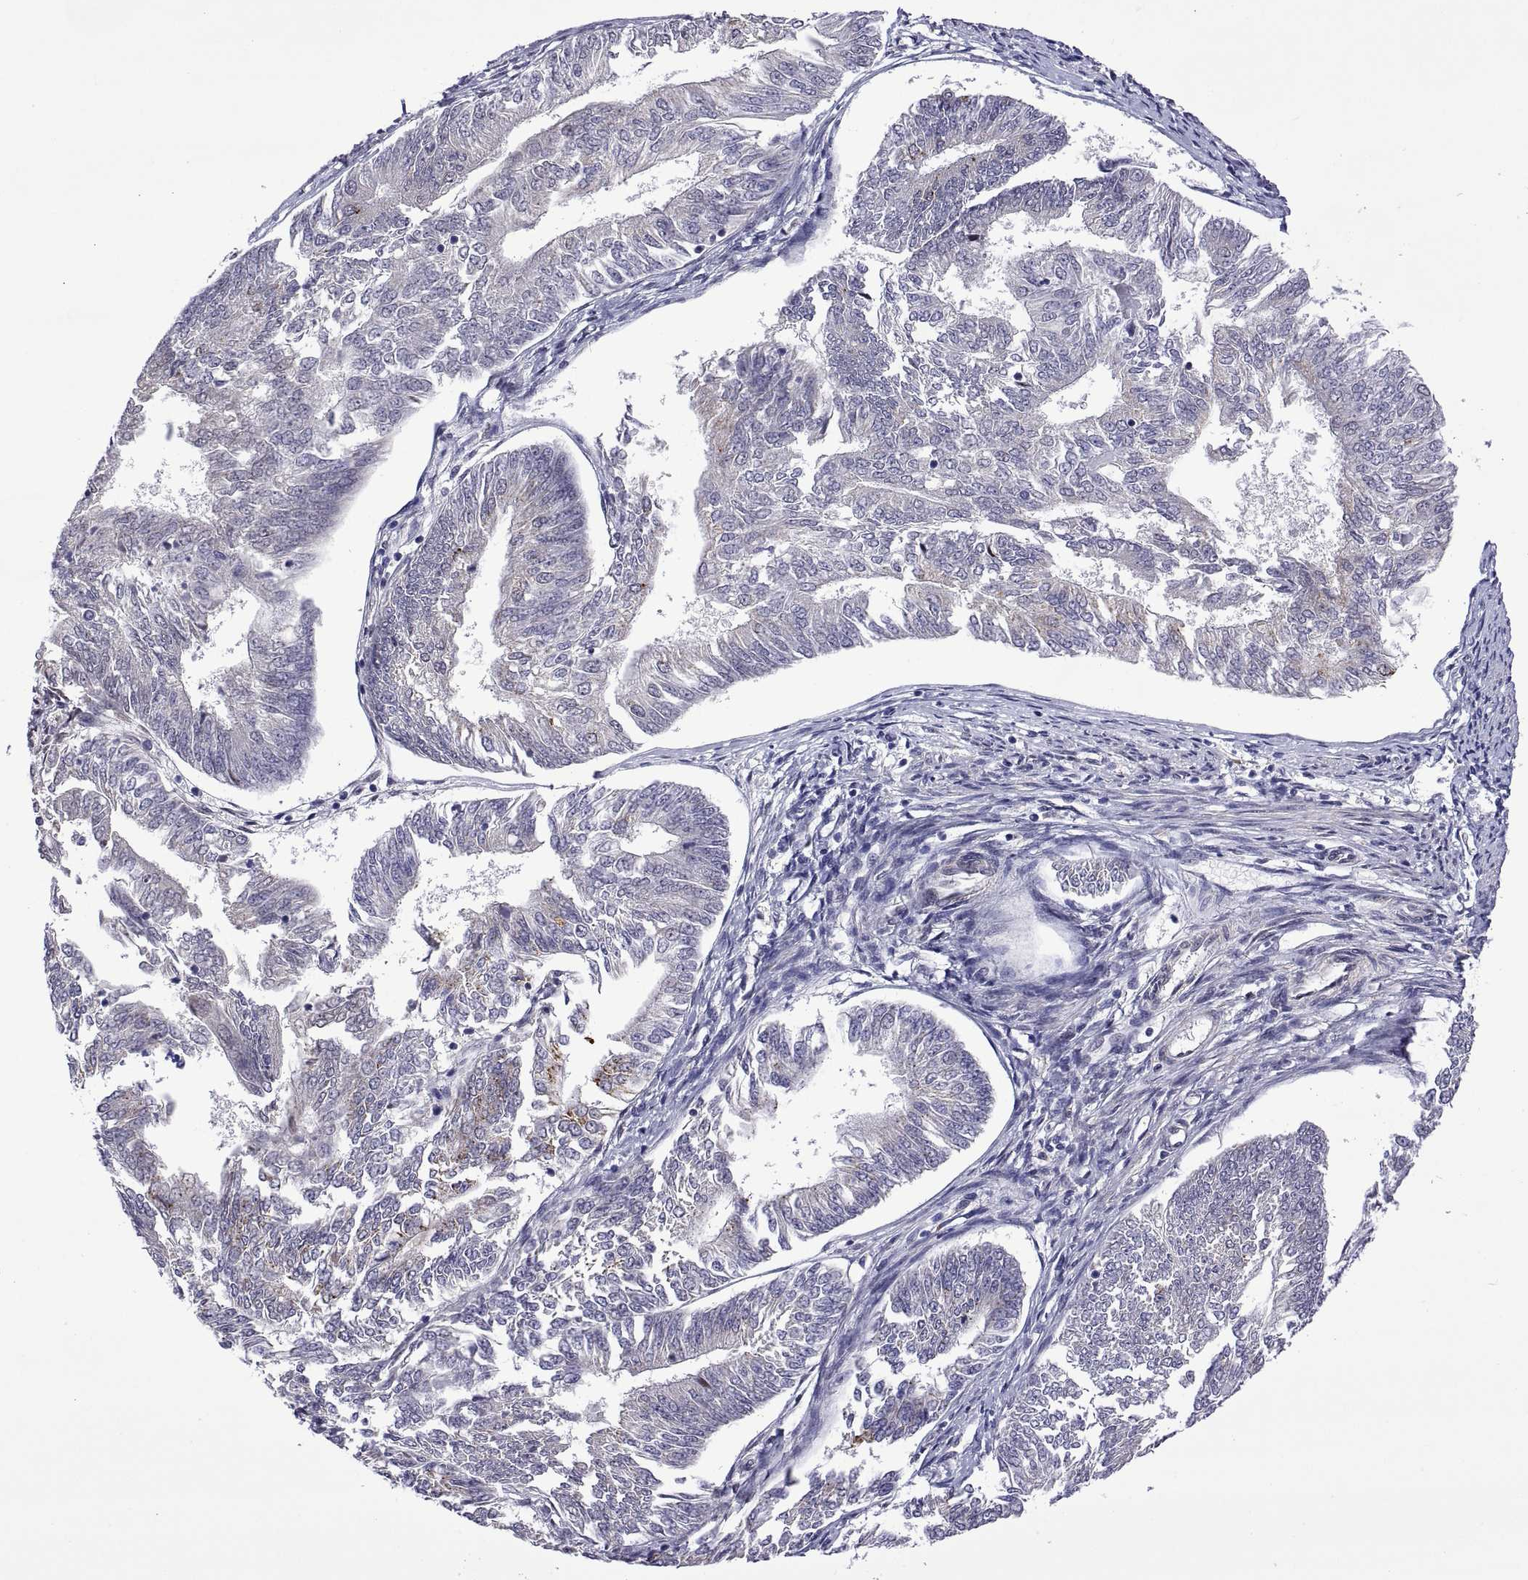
{"staining": {"intensity": "negative", "quantity": "none", "location": "none"}, "tissue": "endometrial cancer", "cell_type": "Tumor cells", "image_type": "cancer", "snomed": [{"axis": "morphology", "description": "Adenocarcinoma, NOS"}, {"axis": "topography", "description": "Endometrium"}], "caption": "IHC of endometrial adenocarcinoma shows no expression in tumor cells.", "gene": "NR4A1", "patient": {"sex": "female", "age": 58}}